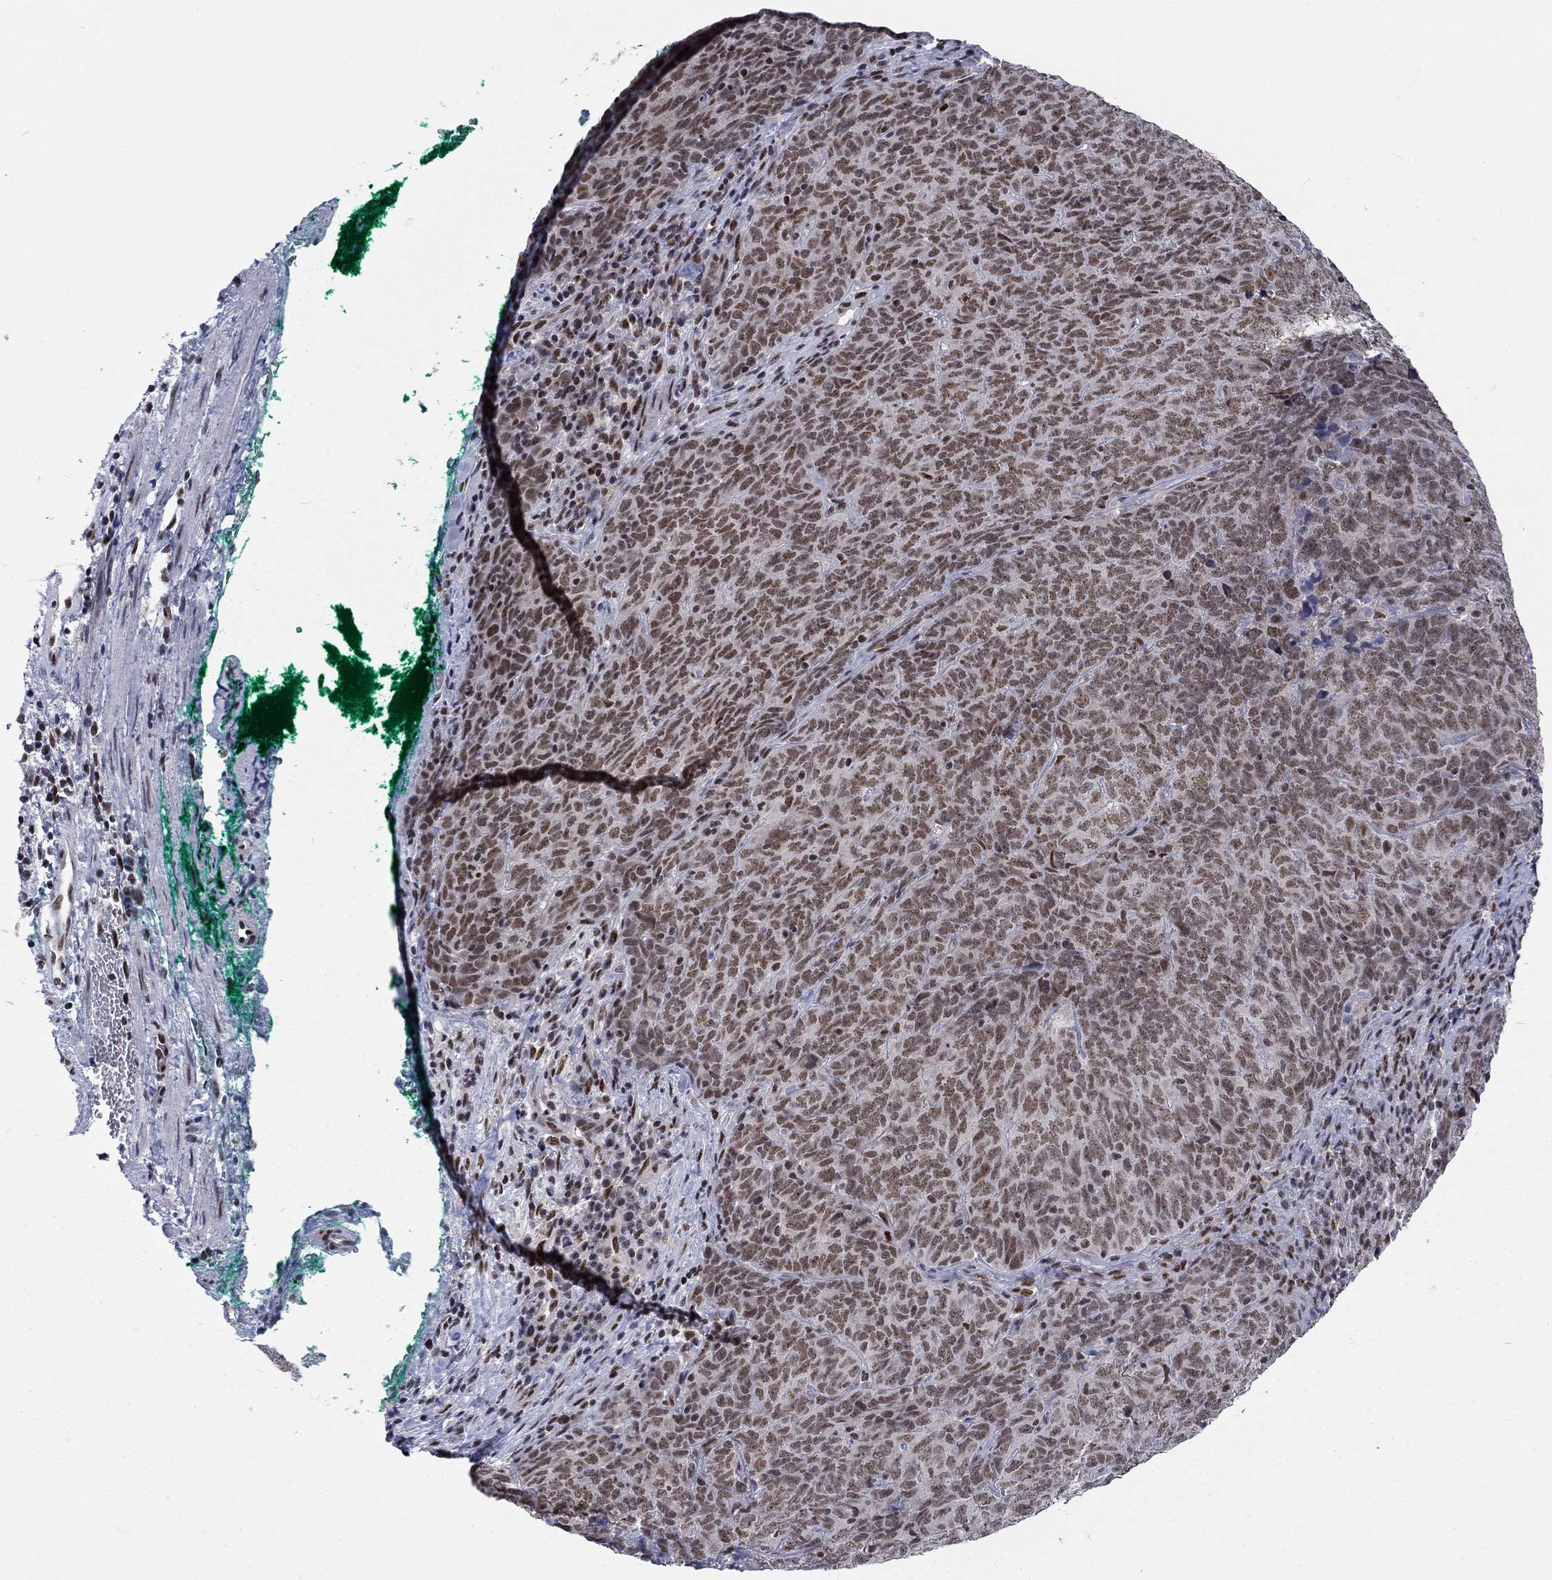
{"staining": {"intensity": "moderate", "quantity": ">75%", "location": "nuclear"}, "tissue": "skin cancer", "cell_type": "Tumor cells", "image_type": "cancer", "snomed": [{"axis": "morphology", "description": "Squamous cell carcinoma, NOS"}, {"axis": "topography", "description": "Skin"}, {"axis": "topography", "description": "Anal"}], "caption": "A brown stain shows moderate nuclear expression of a protein in skin squamous cell carcinoma tumor cells.", "gene": "FYTTD1", "patient": {"sex": "female", "age": 51}}